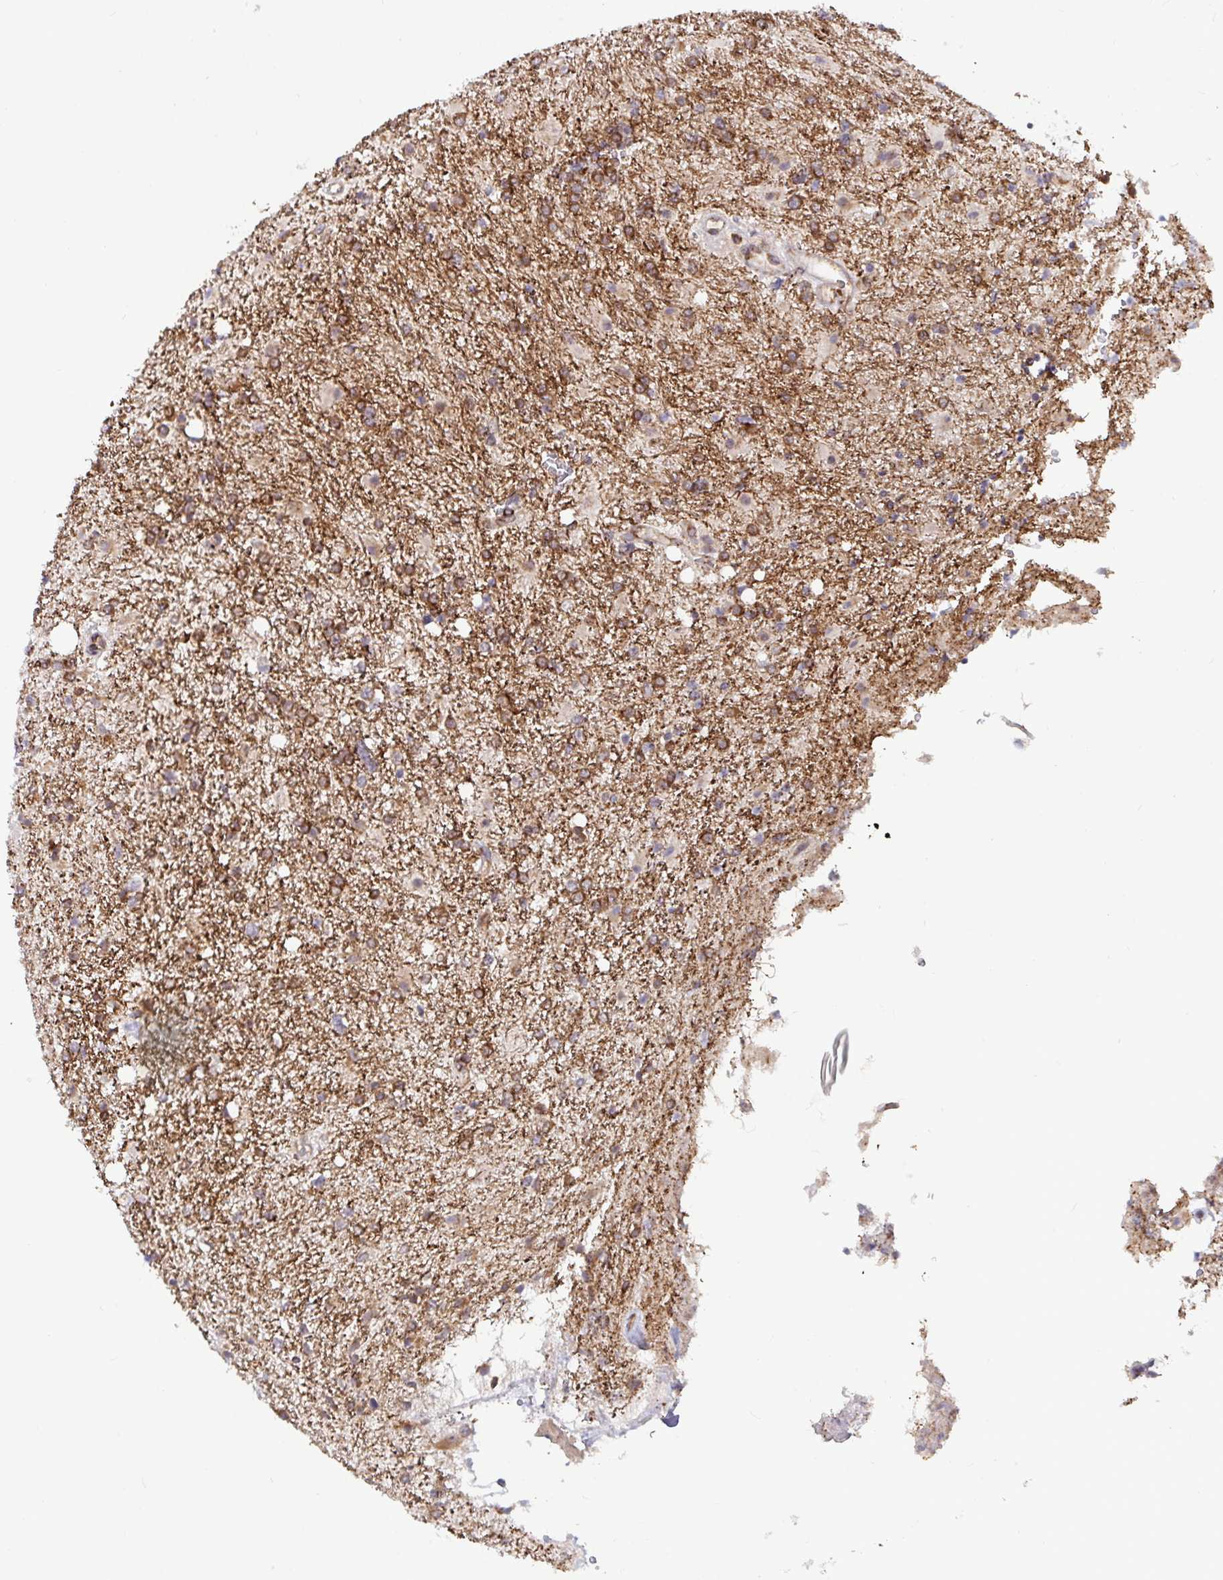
{"staining": {"intensity": "moderate", "quantity": ">75%", "location": "cytoplasmic/membranous"}, "tissue": "glioma", "cell_type": "Tumor cells", "image_type": "cancer", "snomed": [{"axis": "morphology", "description": "Glioma, malignant, High grade"}, {"axis": "topography", "description": "Brain"}], "caption": "Moderate cytoplasmic/membranous protein expression is appreciated in approximately >75% of tumor cells in glioma. (DAB IHC, brown staining for protein, blue staining for nuclei).", "gene": "ATP5MJ", "patient": {"sex": "male", "age": 56}}